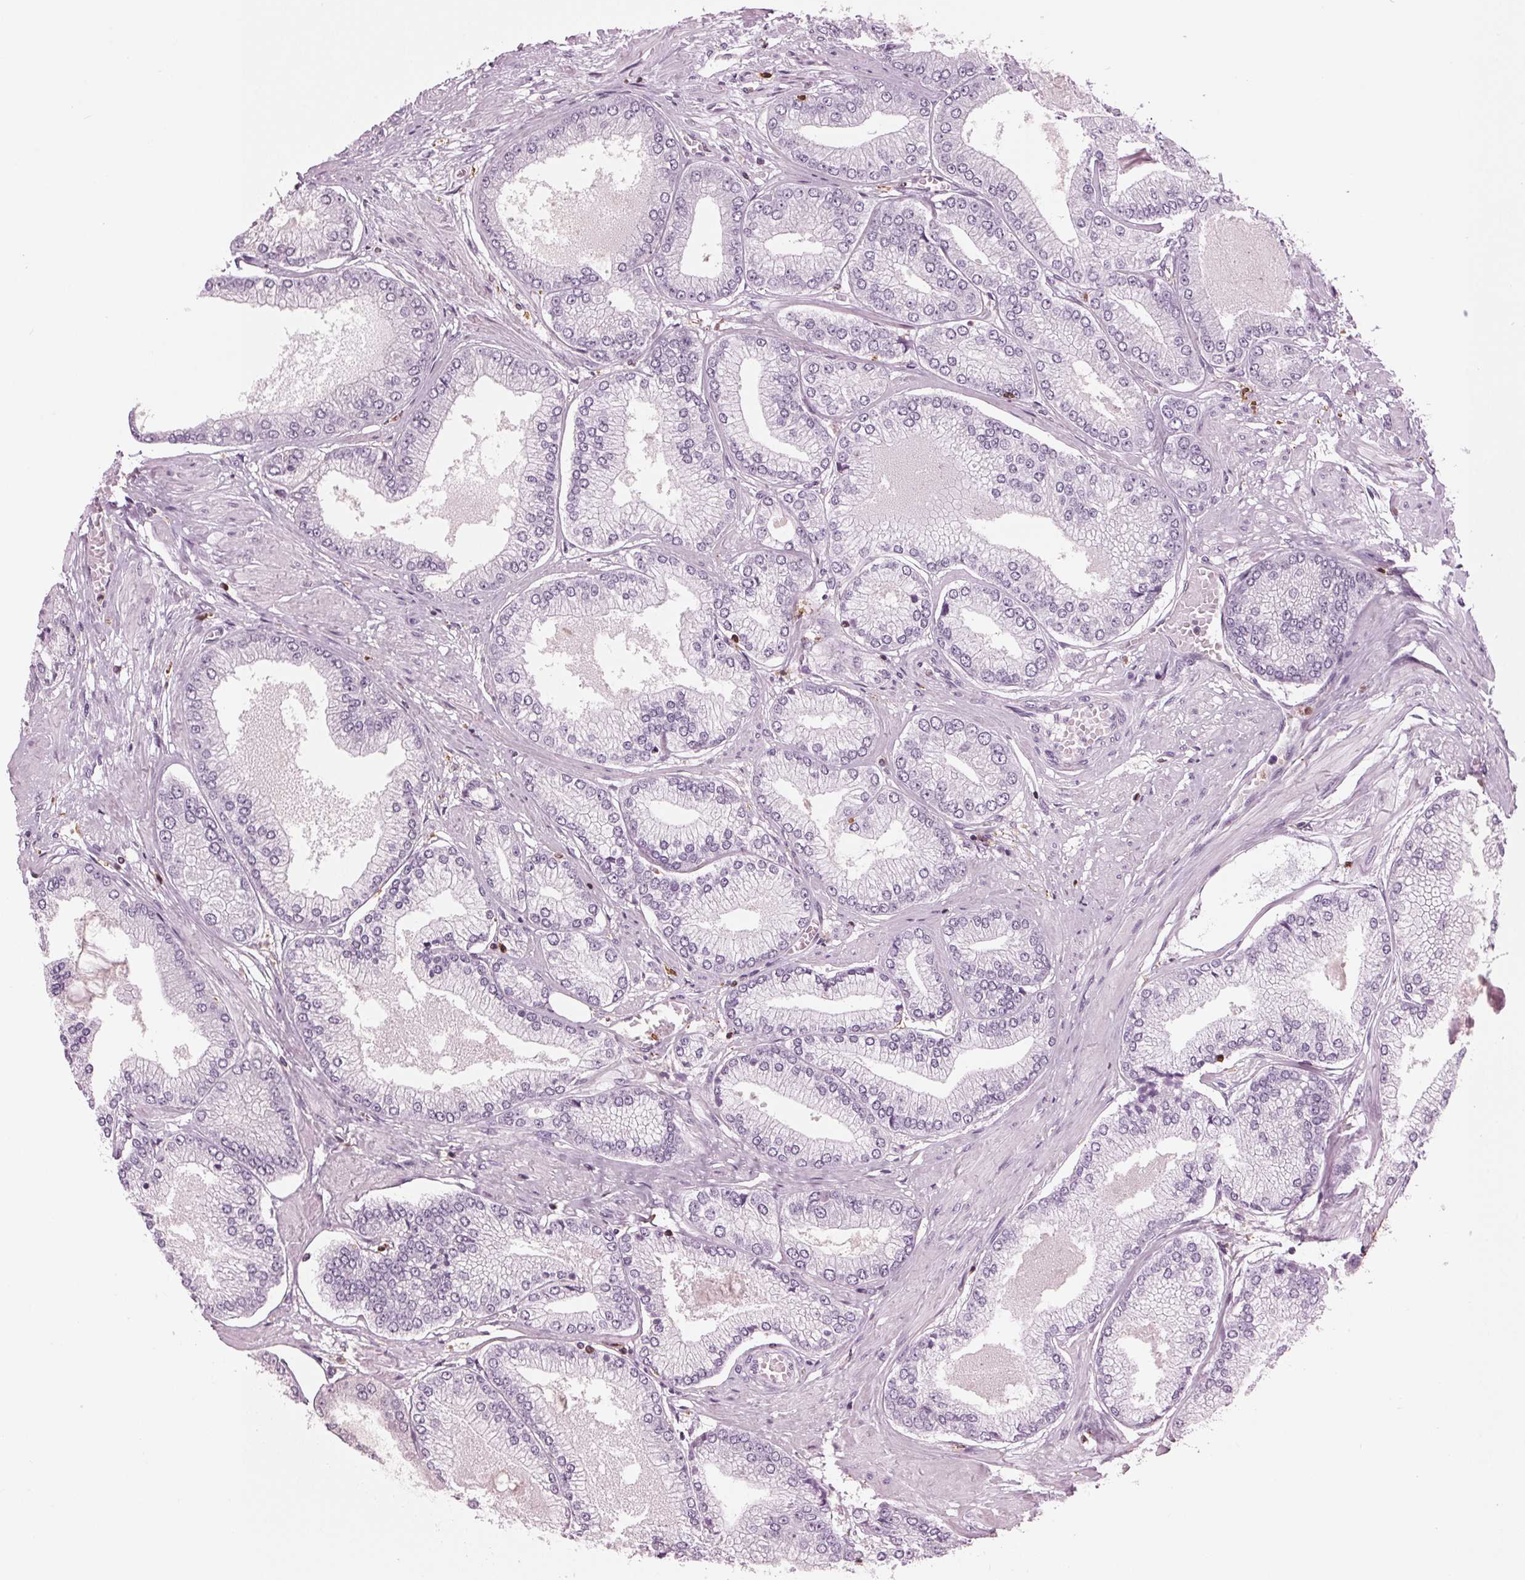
{"staining": {"intensity": "negative", "quantity": "none", "location": "none"}, "tissue": "prostate cancer", "cell_type": "Tumor cells", "image_type": "cancer", "snomed": [{"axis": "morphology", "description": "Adenocarcinoma, Low grade"}, {"axis": "topography", "description": "Prostate"}], "caption": "Immunohistochemistry photomicrograph of human adenocarcinoma (low-grade) (prostate) stained for a protein (brown), which shows no positivity in tumor cells.", "gene": "BTLA", "patient": {"sex": "male", "age": 55}}